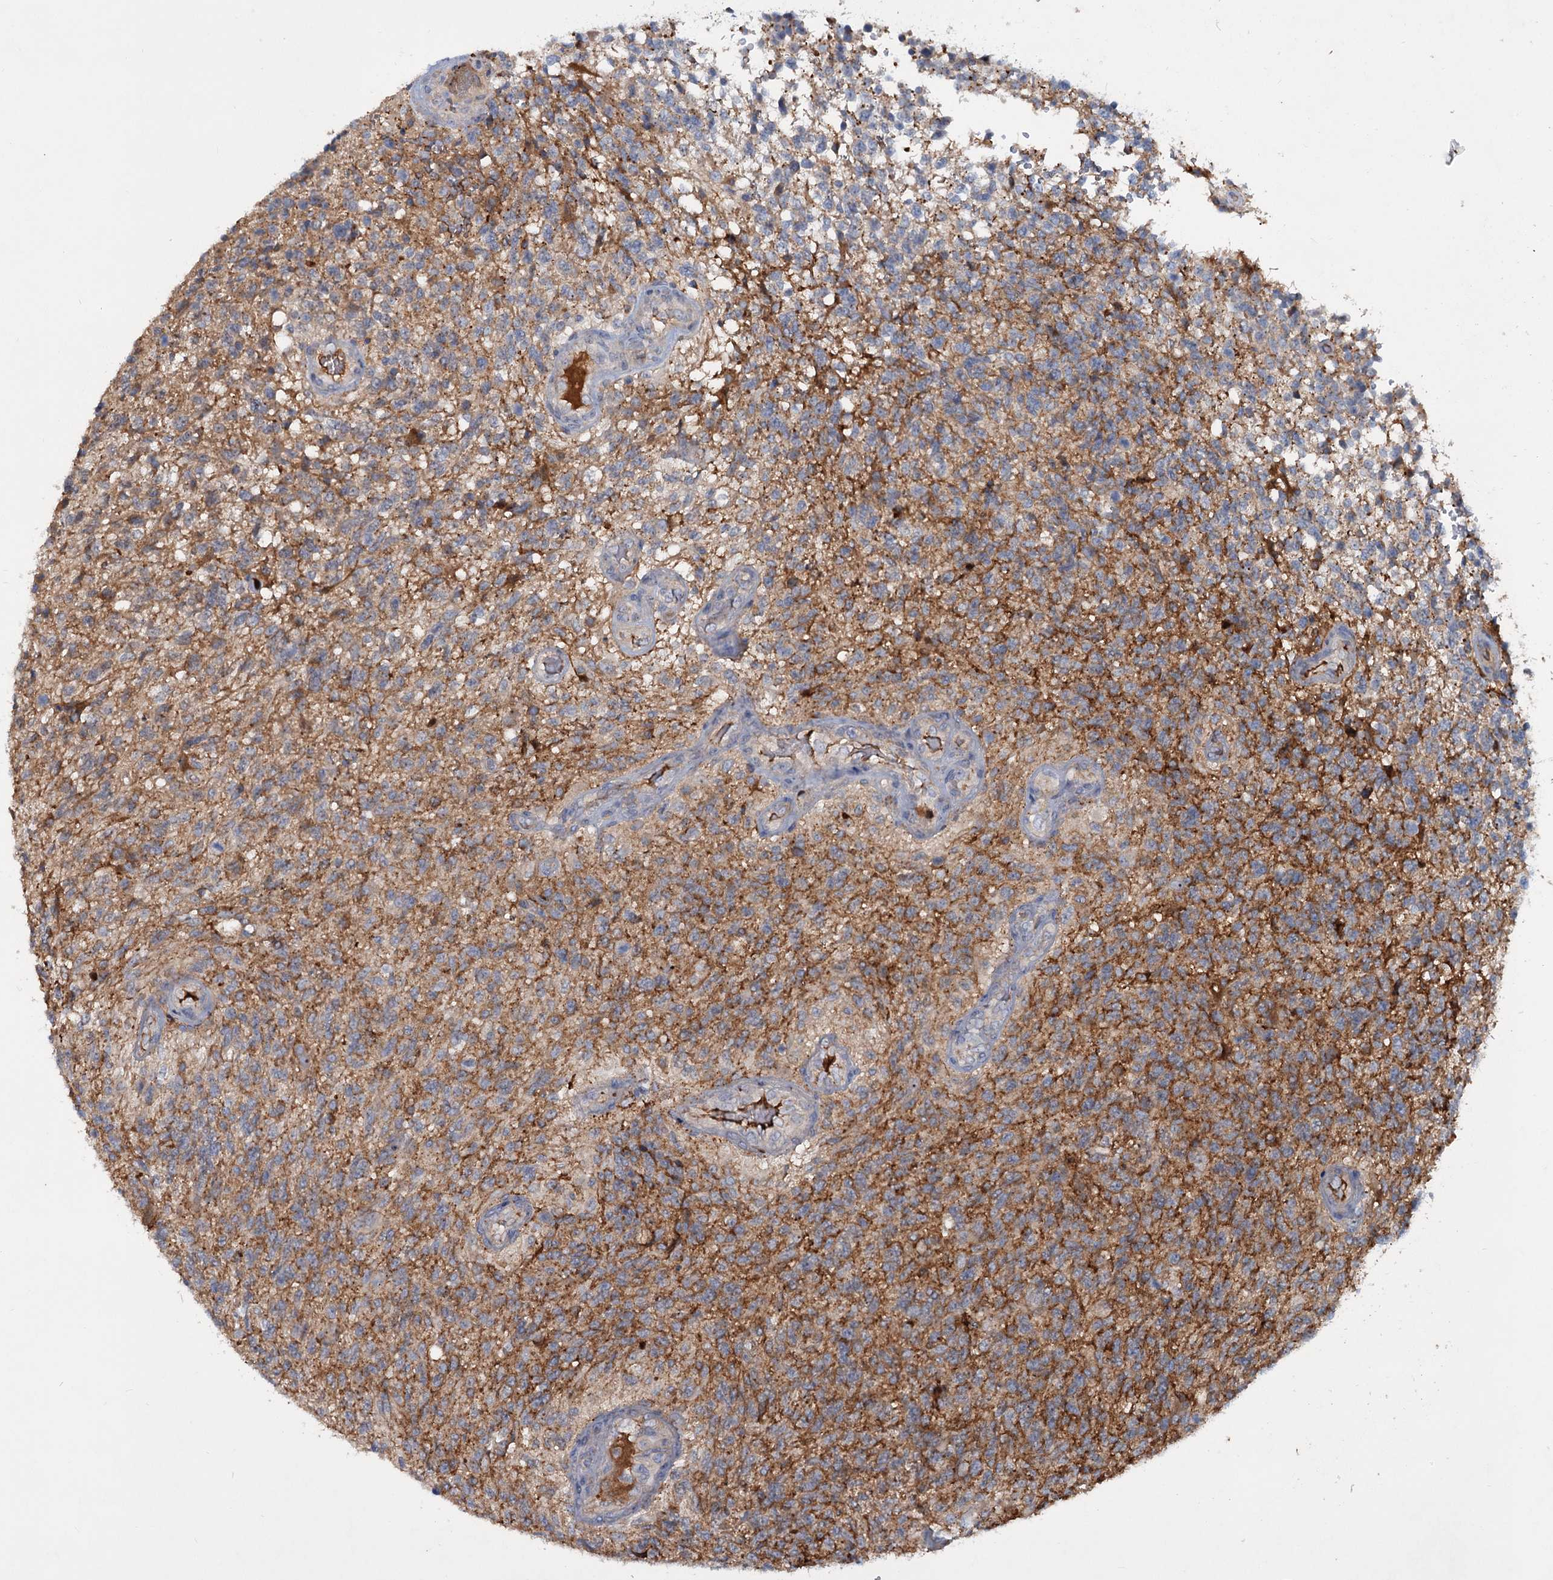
{"staining": {"intensity": "moderate", "quantity": "<25%", "location": "cytoplasmic/membranous"}, "tissue": "glioma", "cell_type": "Tumor cells", "image_type": "cancer", "snomed": [{"axis": "morphology", "description": "Glioma, malignant, High grade"}, {"axis": "topography", "description": "Brain"}], "caption": "Protein expression analysis of human glioma reveals moderate cytoplasmic/membranous expression in approximately <25% of tumor cells.", "gene": "CHRD", "patient": {"sex": "male", "age": 56}}